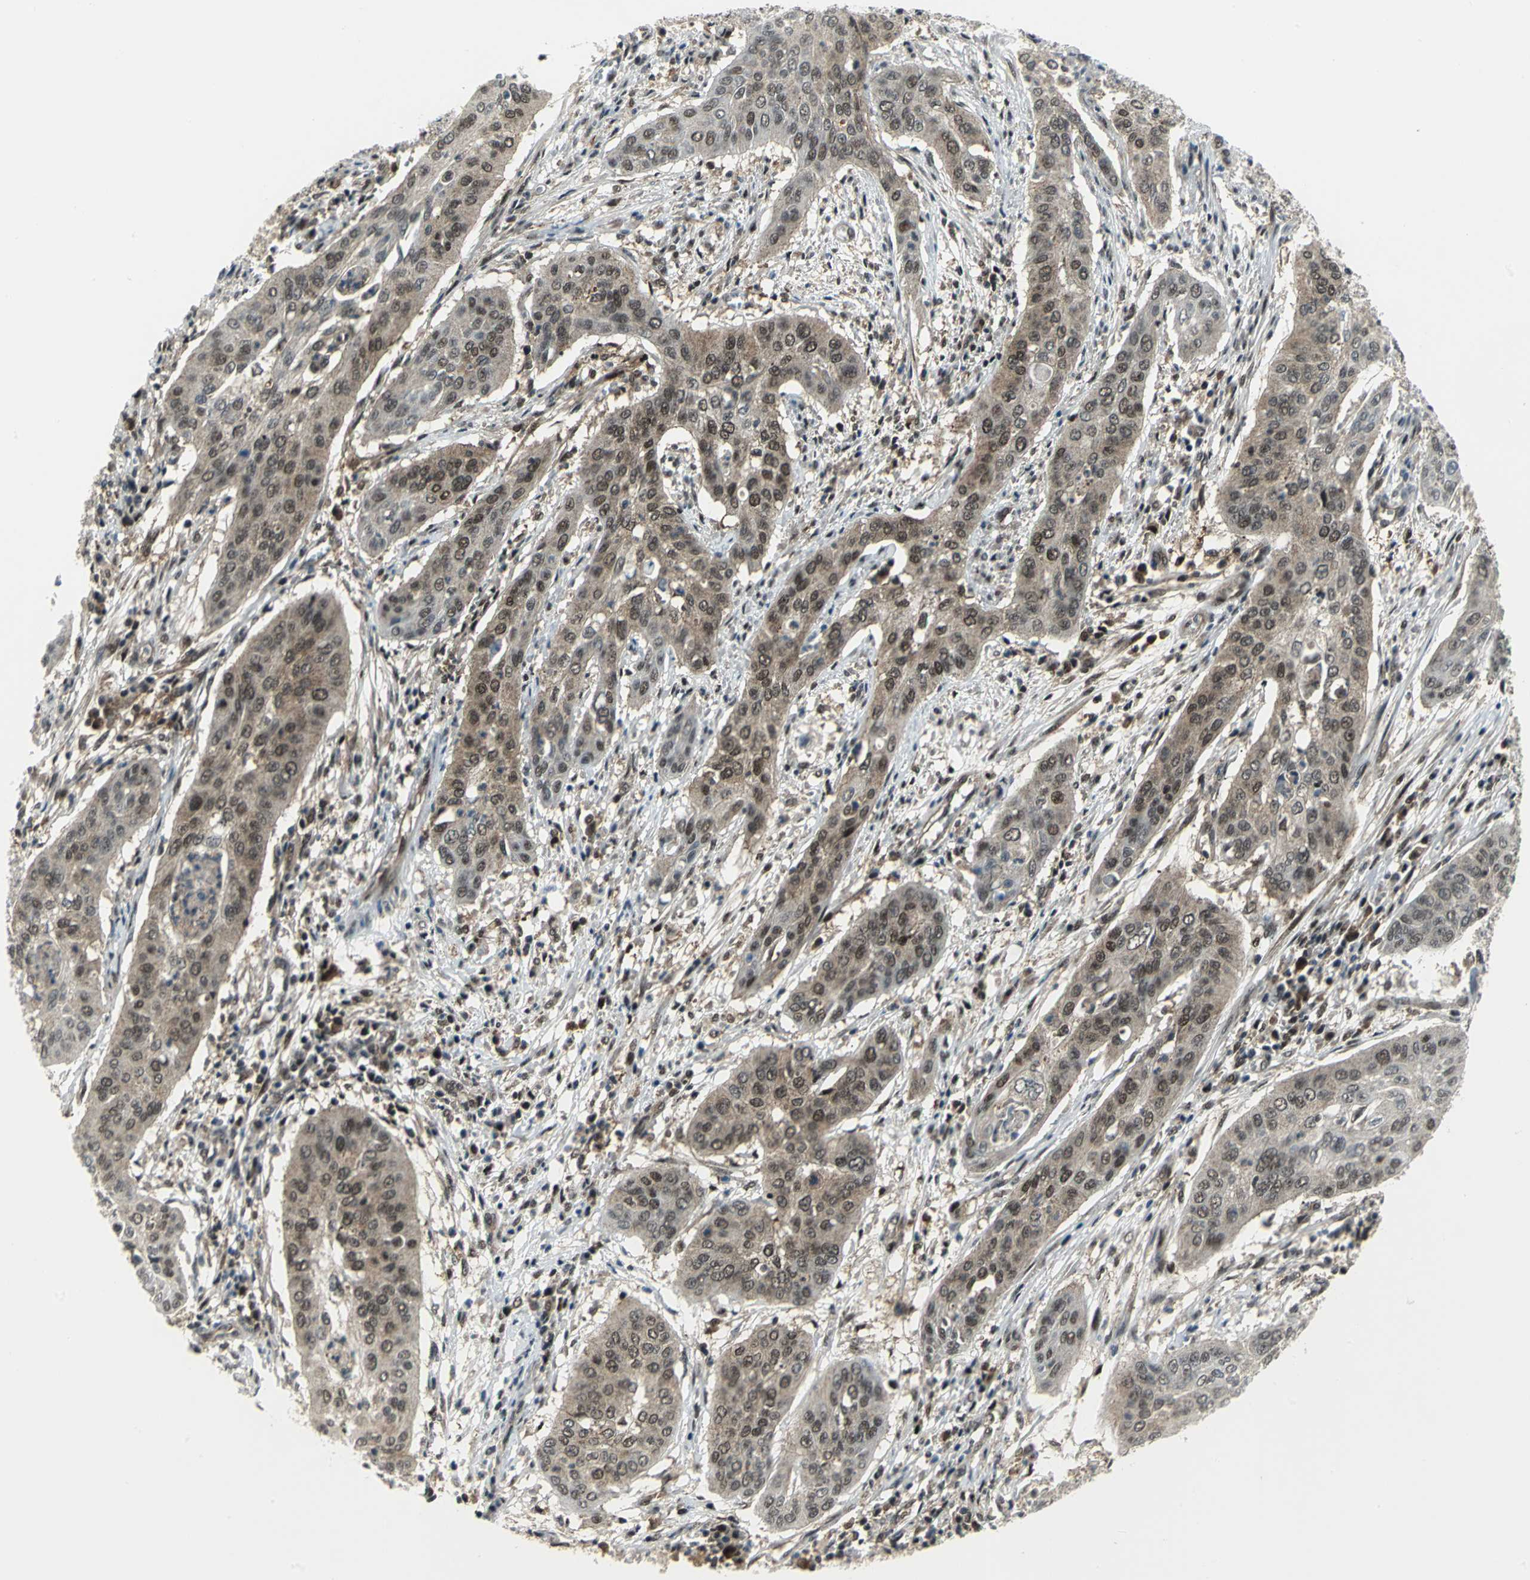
{"staining": {"intensity": "moderate", "quantity": "25%-75%", "location": "nuclear"}, "tissue": "cervical cancer", "cell_type": "Tumor cells", "image_type": "cancer", "snomed": [{"axis": "morphology", "description": "Squamous cell carcinoma, NOS"}, {"axis": "topography", "description": "Cervix"}], "caption": "IHC (DAB) staining of human cervical cancer exhibits moderate nuclear protein staining in approximately 25%-75% of tumor cells. (DAB (3,3'-diaminobenzidine) = brown stain, brightfield microscopy at high magnification).", "gene": "PSMA4", "patient": {"sex": "female", "age": 39}}